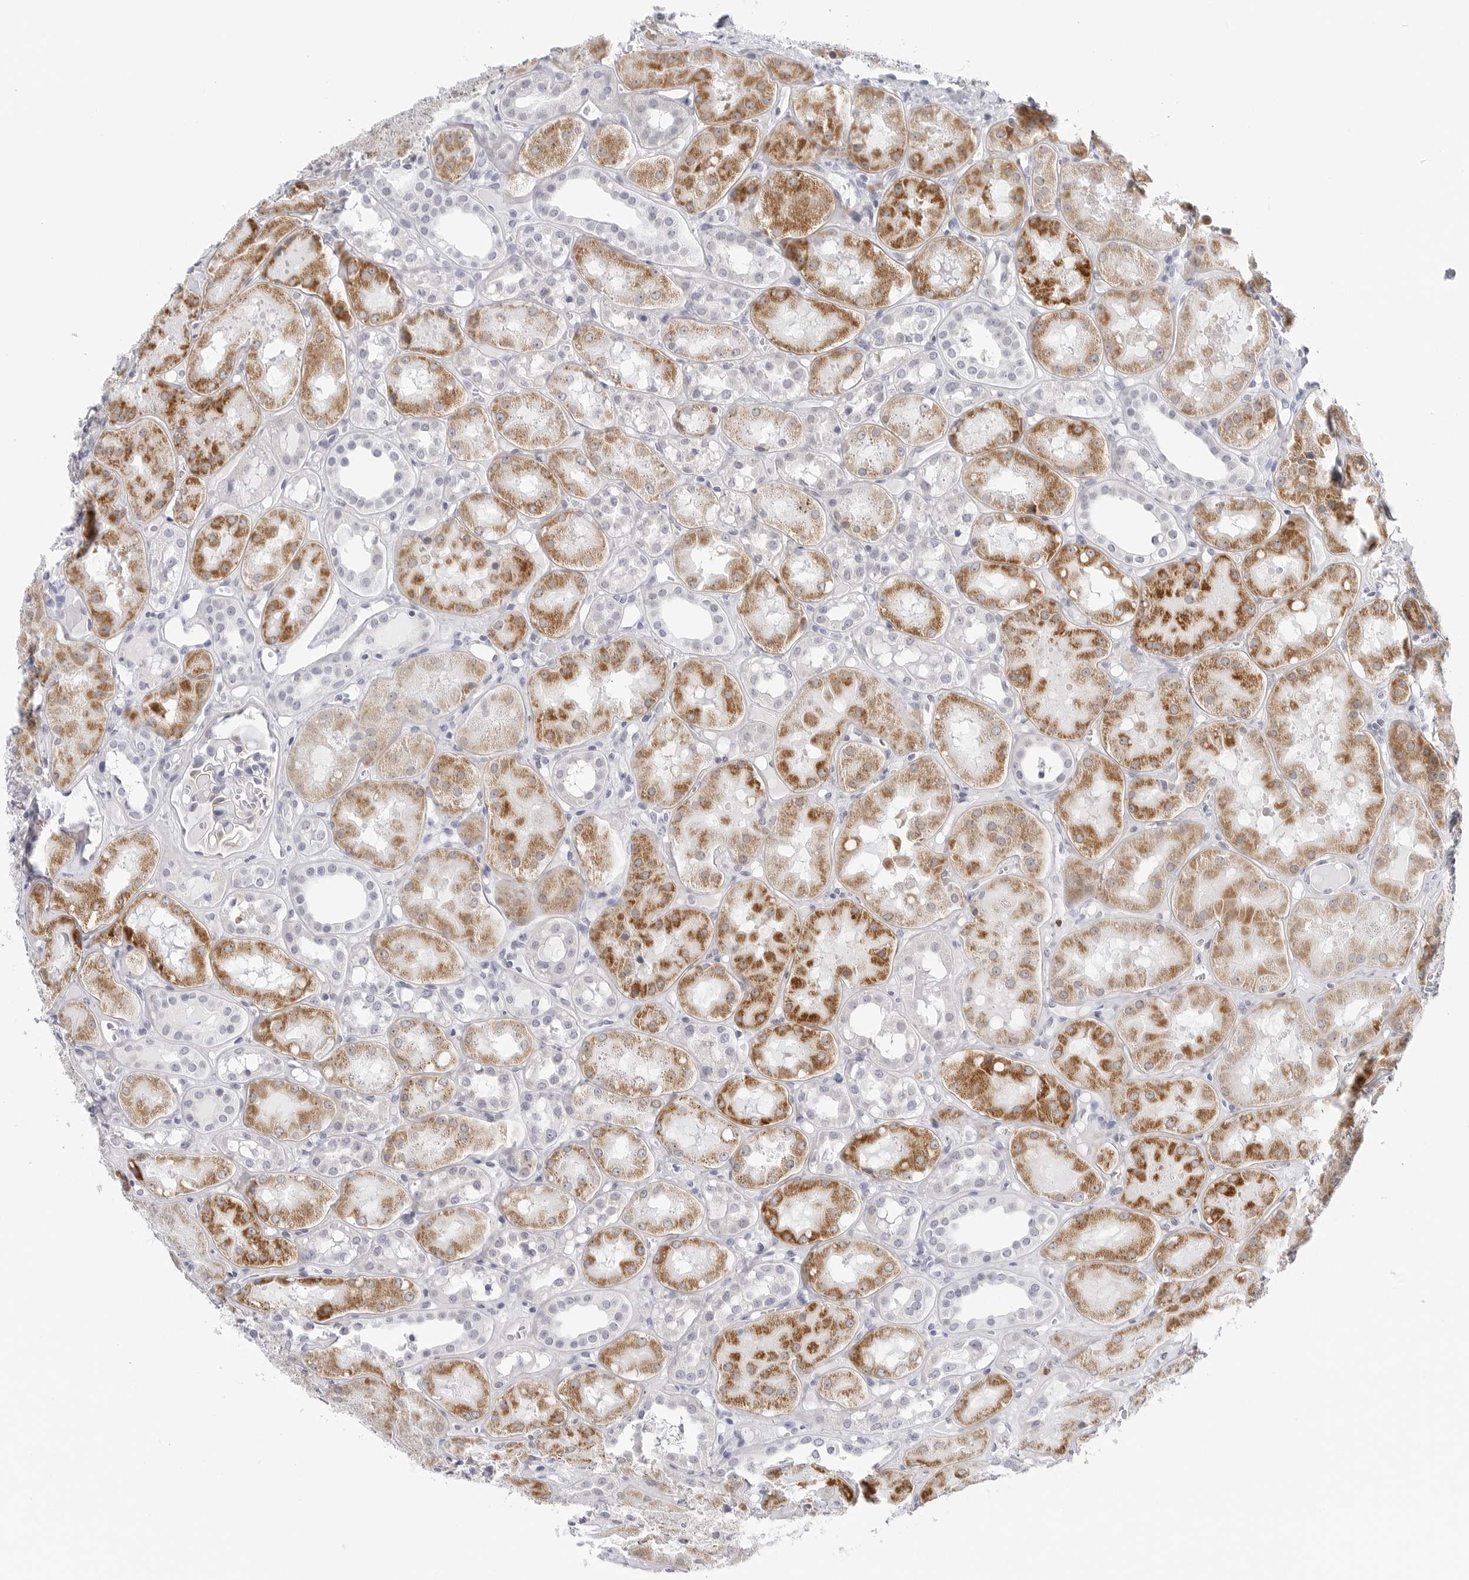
{"staining": {"intensity": "negative", "quantity": "none", "location": "none"}, "tissue": "kidney", "cell_type": "Cells in glomeruli", "image_type": "normal", "snomed": [{"axis": "morphology", "description": "Normal tissue, NOS"}, {"axis": "topography", "description": "Kidney"}], "caption": "An immunohistochemistry (IHC) micrograph of normal kidney is shown. There is no staining in cells in glomeruli of kidney. (DAB (3,3'-diaminobenzidine) immunohistochemistry with hematoxylin counter stain).", "gene": "HSPB7", "patient": {"sex": "male", "age": 16}}